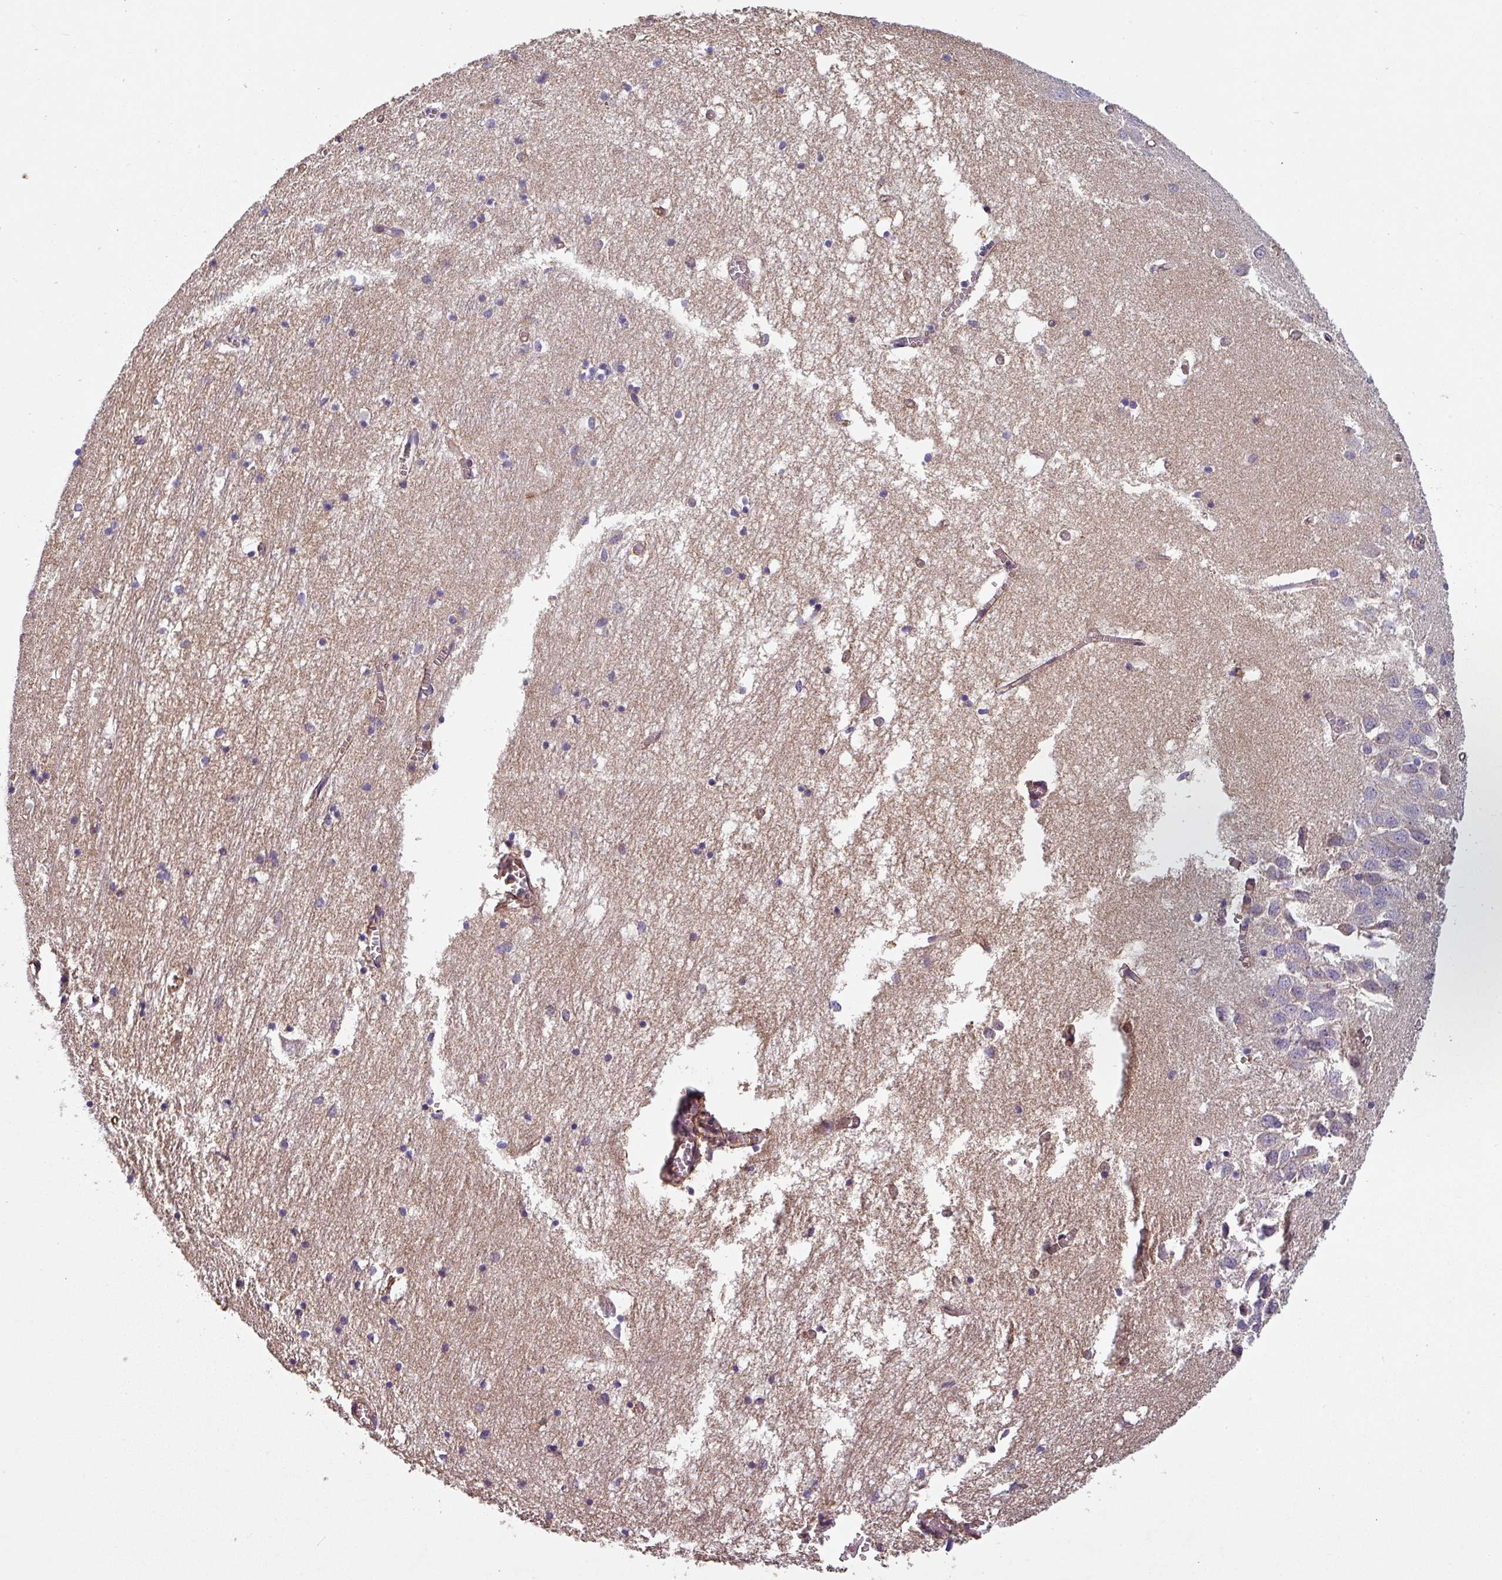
{"staining": {"intensity": "negative", "quantity": "none", "location": "none"}, "tissue": "hippocampus", "cell_type": "Glial cells", "image_type": "normal", "snomed": [{"axis": "morphology", "description": "Normal tissue, NOS"}, {"axis": "topography", "description": "Hippocampus"}], "caption": "The immunohistochemistry (IHC) histopathology image has no significant positivity in glial cells of hippocampus. Nuclei are stained in blue.", "gene": "ZNF280C", "patient": {"sex": "male", "age": 70}}